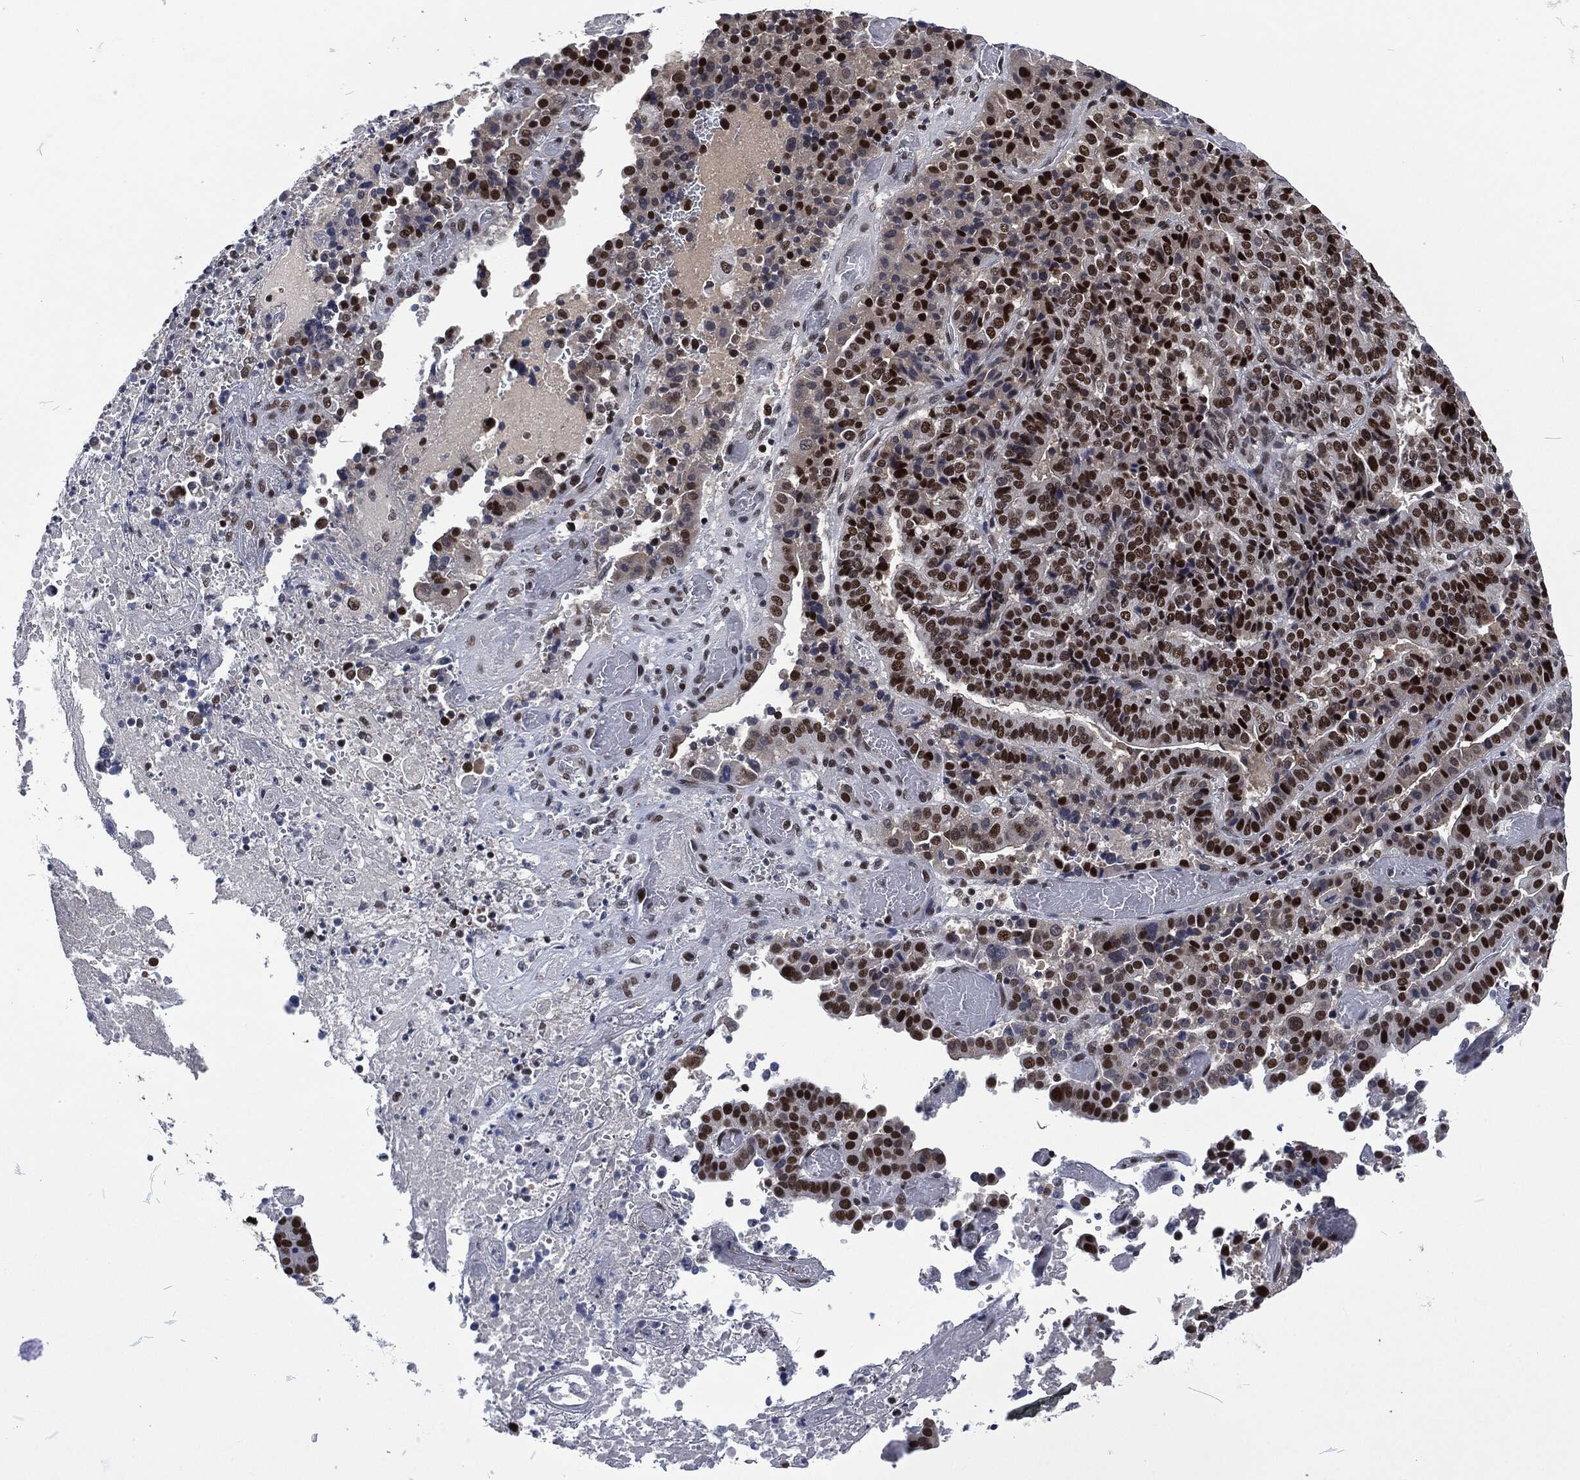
{"staining": {"intensity": "strong", "quantity": "25%-75%", "location": "nuclear"}, "tissue": "stomach cancer", "cell_type": "Tumor cells", "image_type": "cancer", "snomed": [{"axis": "morphology", "description": "Adenocarcinoma, NOS"}, {"axis": "topography", "description": "Stomach"}], "caption": "Stomach cancer (adenocarcinoma) stained for a protein (brown) reveals strong nuclear positive expression in about 25%-75% of tumor cells.", "gene": "DCPS", "patient": {"sex": "male", "age": 48}}